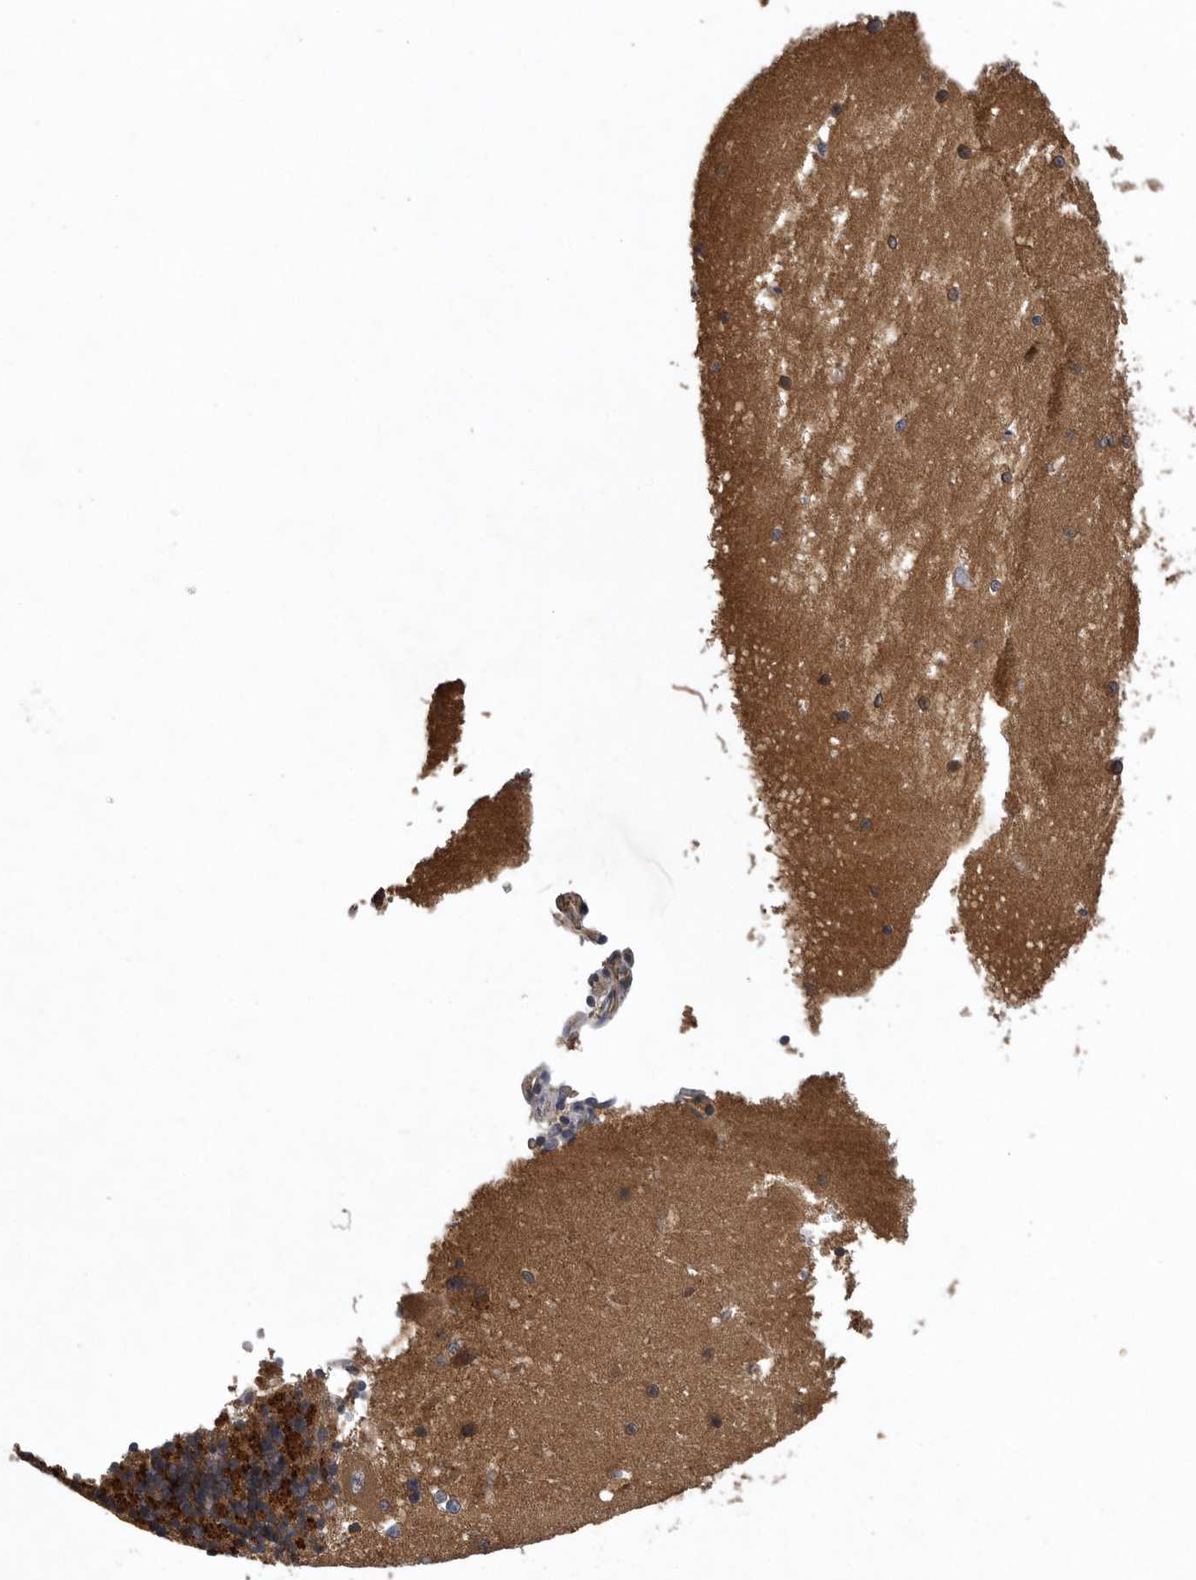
{"staining": {"intensity": "strong", "quantity": "25%-75%", "location": "cytoplasmic/membranous"}, "tissue": "cerebellum", "cell_type": "Cells in granular layer", "image_type": "normal", "snomed": [{"axis": "morphology", "description": "Normal tissue, NOS"}, {"axis": "topography", "description": "Cerebellum"}], "caption": "Immunohistochemical staining of unremarkable cerebellum reveals 25%-75% levels of strong cytoplasmic/membranous protein positivity in approximately 25%-75% of cells in granular layer. (Stains: DAB in brown, nuclei in blue, Microscopy: brightfield microscopy at high magnification).", "gene": "OXR1", "patient": {"sex": "male", "age": 37}}